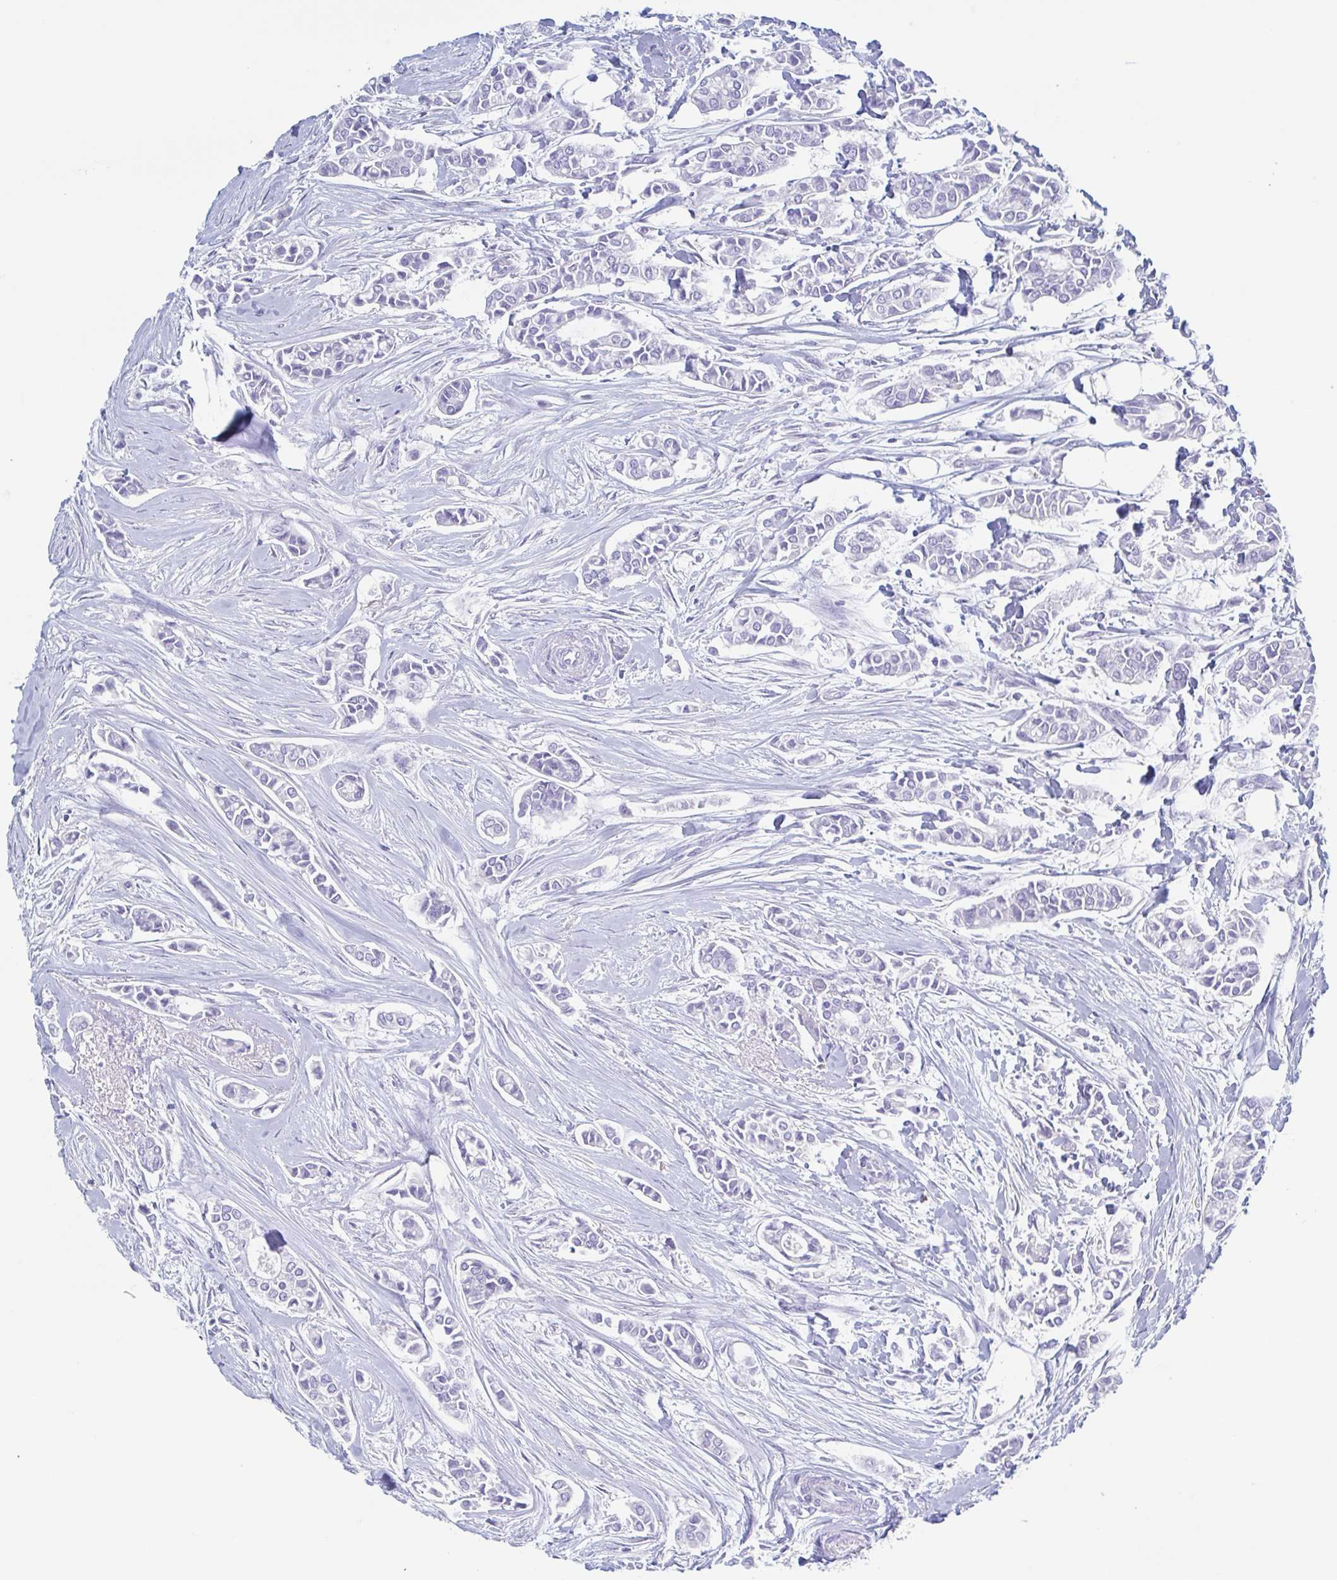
{"staining": {"intensity": "negative", "quantity": "none", "location": "none"}, "tissue": "breast cancer", "cell_type": "Tumor cells", "image_type": "cancer", "snomed": [{"axis": "morphology", "description": "Duct carcinoma"}, {"axis": "topography", "description": "Breast"}], "caption": "The micrograph demonstrates no significant expression in tumor cells of breast cancer. (DAB immunohistochemistry, high magnification).", "gene": "NOXRED1", "patient": {"sex": "female", "age": 84}}